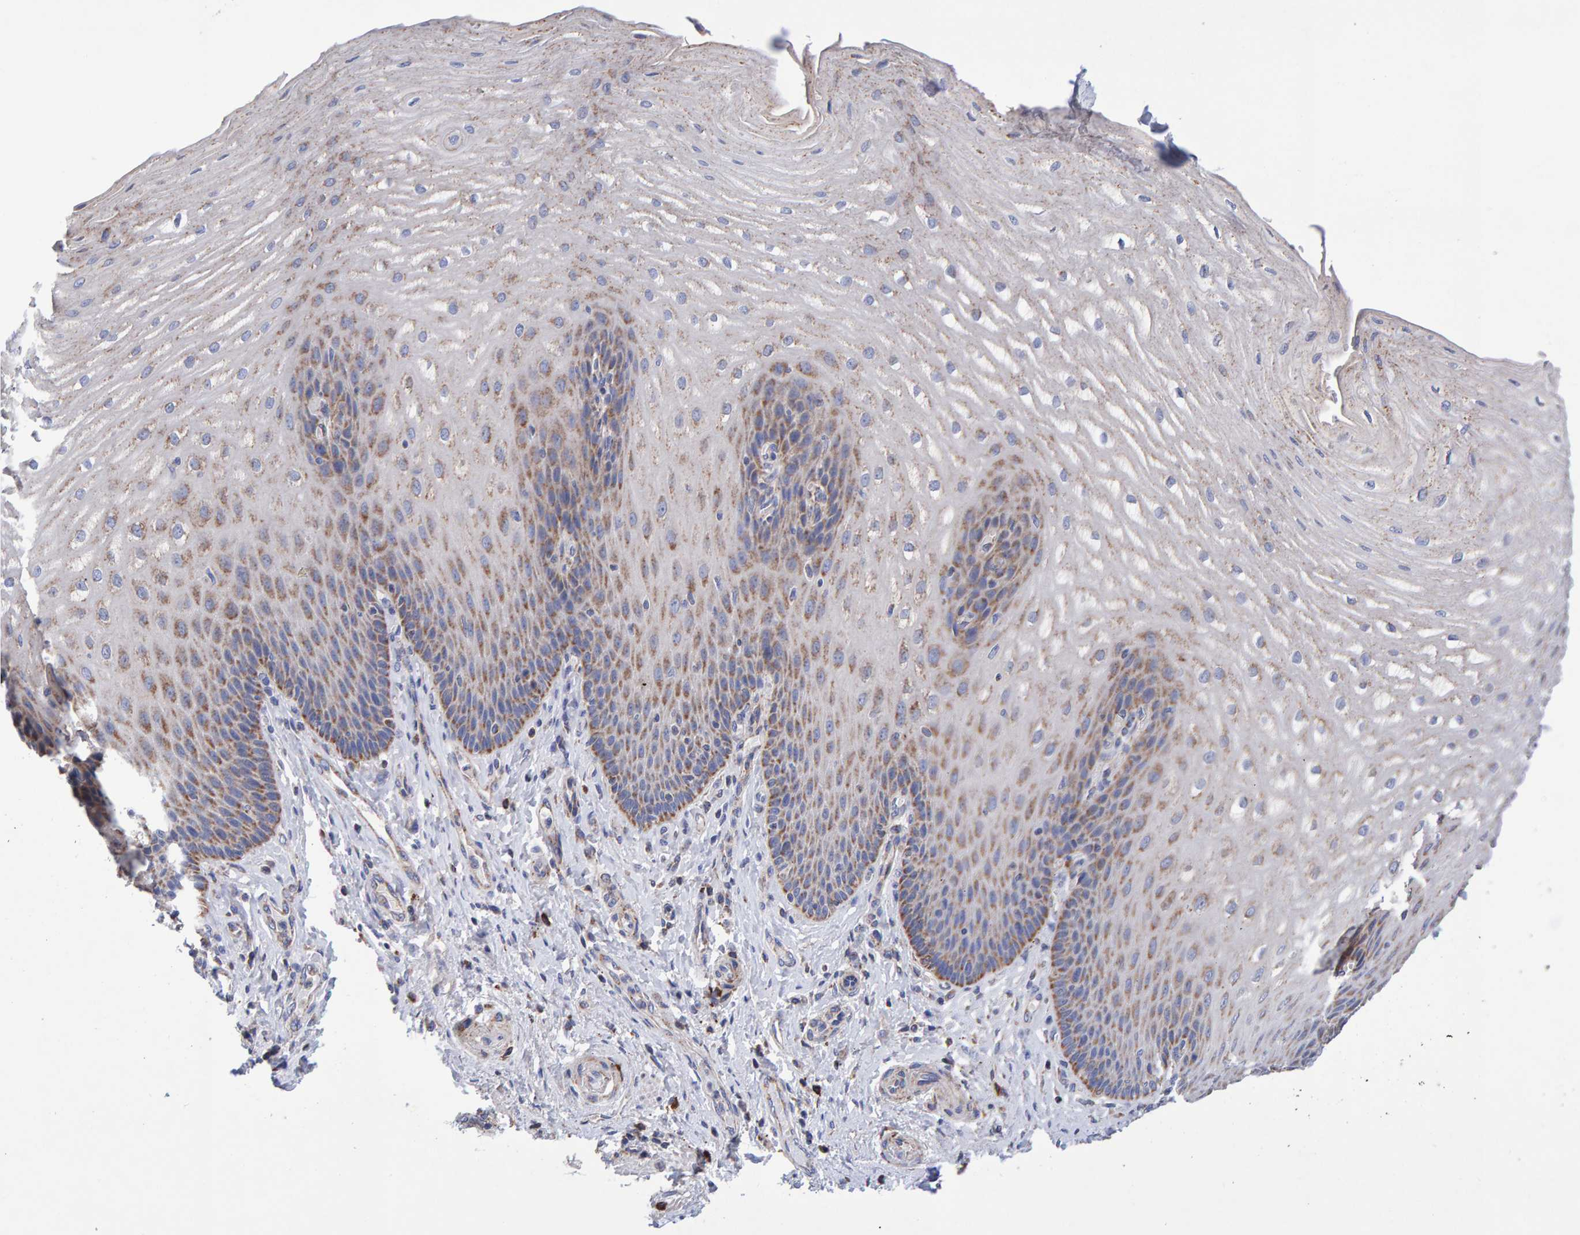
{"staining": {"intensity": "moderate", "quantity": "25%-75%", "location": "cytoplasmic/membranous"}, "tissue": "esophagus", "cell_type": "Squamous epithelial cells", "image_type": "normal", "snomed": [{"axis": "morphology", "description": "Normal tissue, NOS"}, {"axis": "topography", "description": "Esophagus"}], "caption": "This is a histology image of IHC staining of unremarkable esophagus, which shows moderate positivity in the cytoplasmic/membranous of squamous epithelial cells.", "gene": "EFR3A", "patient": {"sex": "male", "age": 54}}